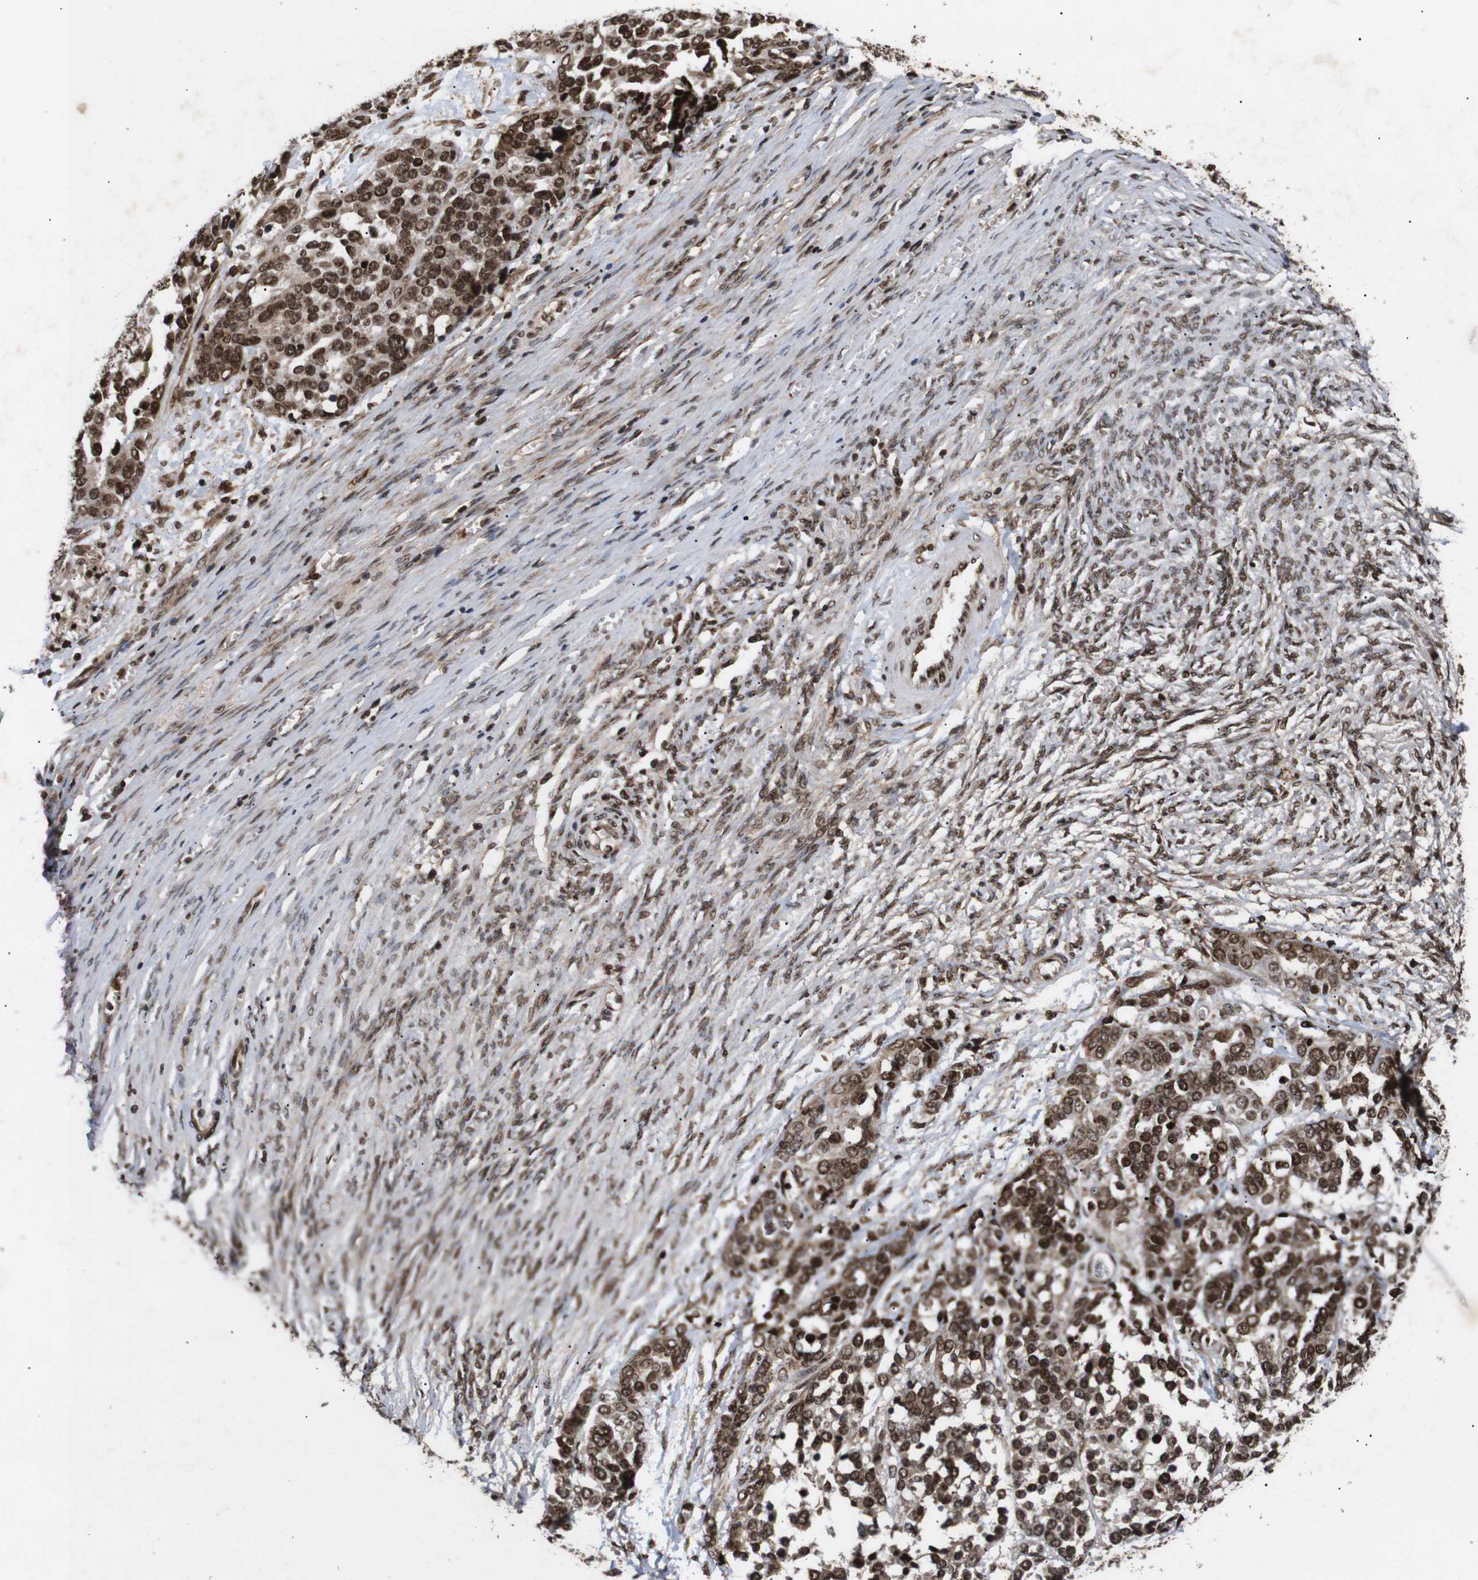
{"staining": {"intensity": "moderate", "quantity": ">75%", "location": "nuclear"}, "tissue": "ovarian cancer", "cell_type": "Tumor cells", "image_type": "cancer", "snomed": [{"axis": "morphology", "description": "Cystadenocarcinoma, serous, NOS"}, {"axis": "topography", "description": "Ovary"}], "caption": "Human serous cystadenocarcinoma (ovarian) stained with a protein marker reveals moderate staining in tumor cells.", "gene": "KIF23", "patient": {"sex": "female", "age": 44}}